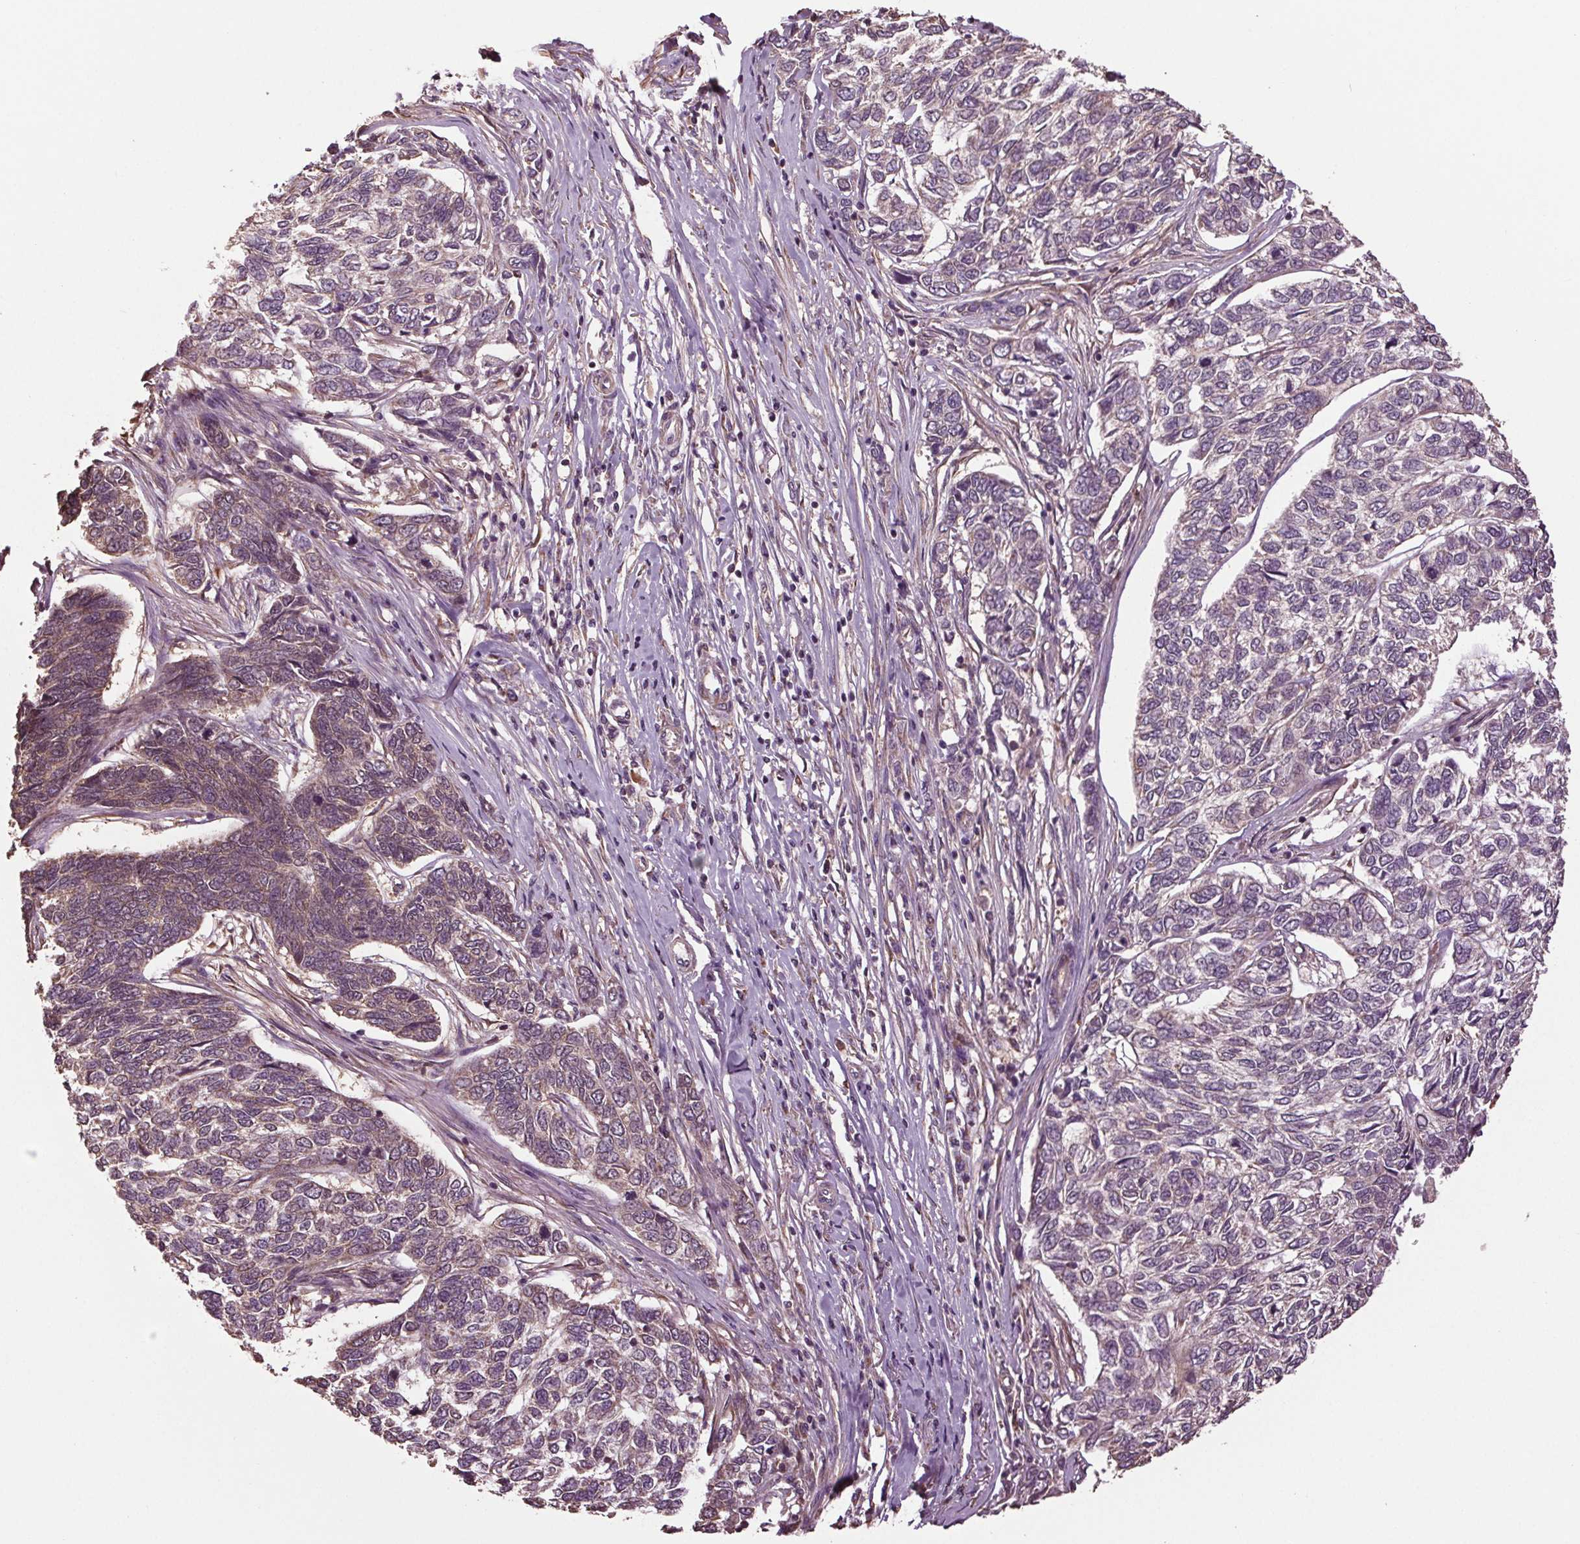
{"staining": {"intensity": "weak", "quantity": "<25%", "location": "cytoplasmic/membranous"}, "tissue": "skin cancer", "cell_type": "Tumor cells", "image_type": "cancer", "snomed": [{"axis": "morphology", "description": "Basal cell carcinoma"}, {"axis": "topography", "description": "Skin"}], "caption": "This is an immunohistochemistry (IHC) image of human skin basal cell carcinoma. There is no expression in tumor cells.", "gene": "RNPEP", "patient": {"sex": "female", "age": 65}}